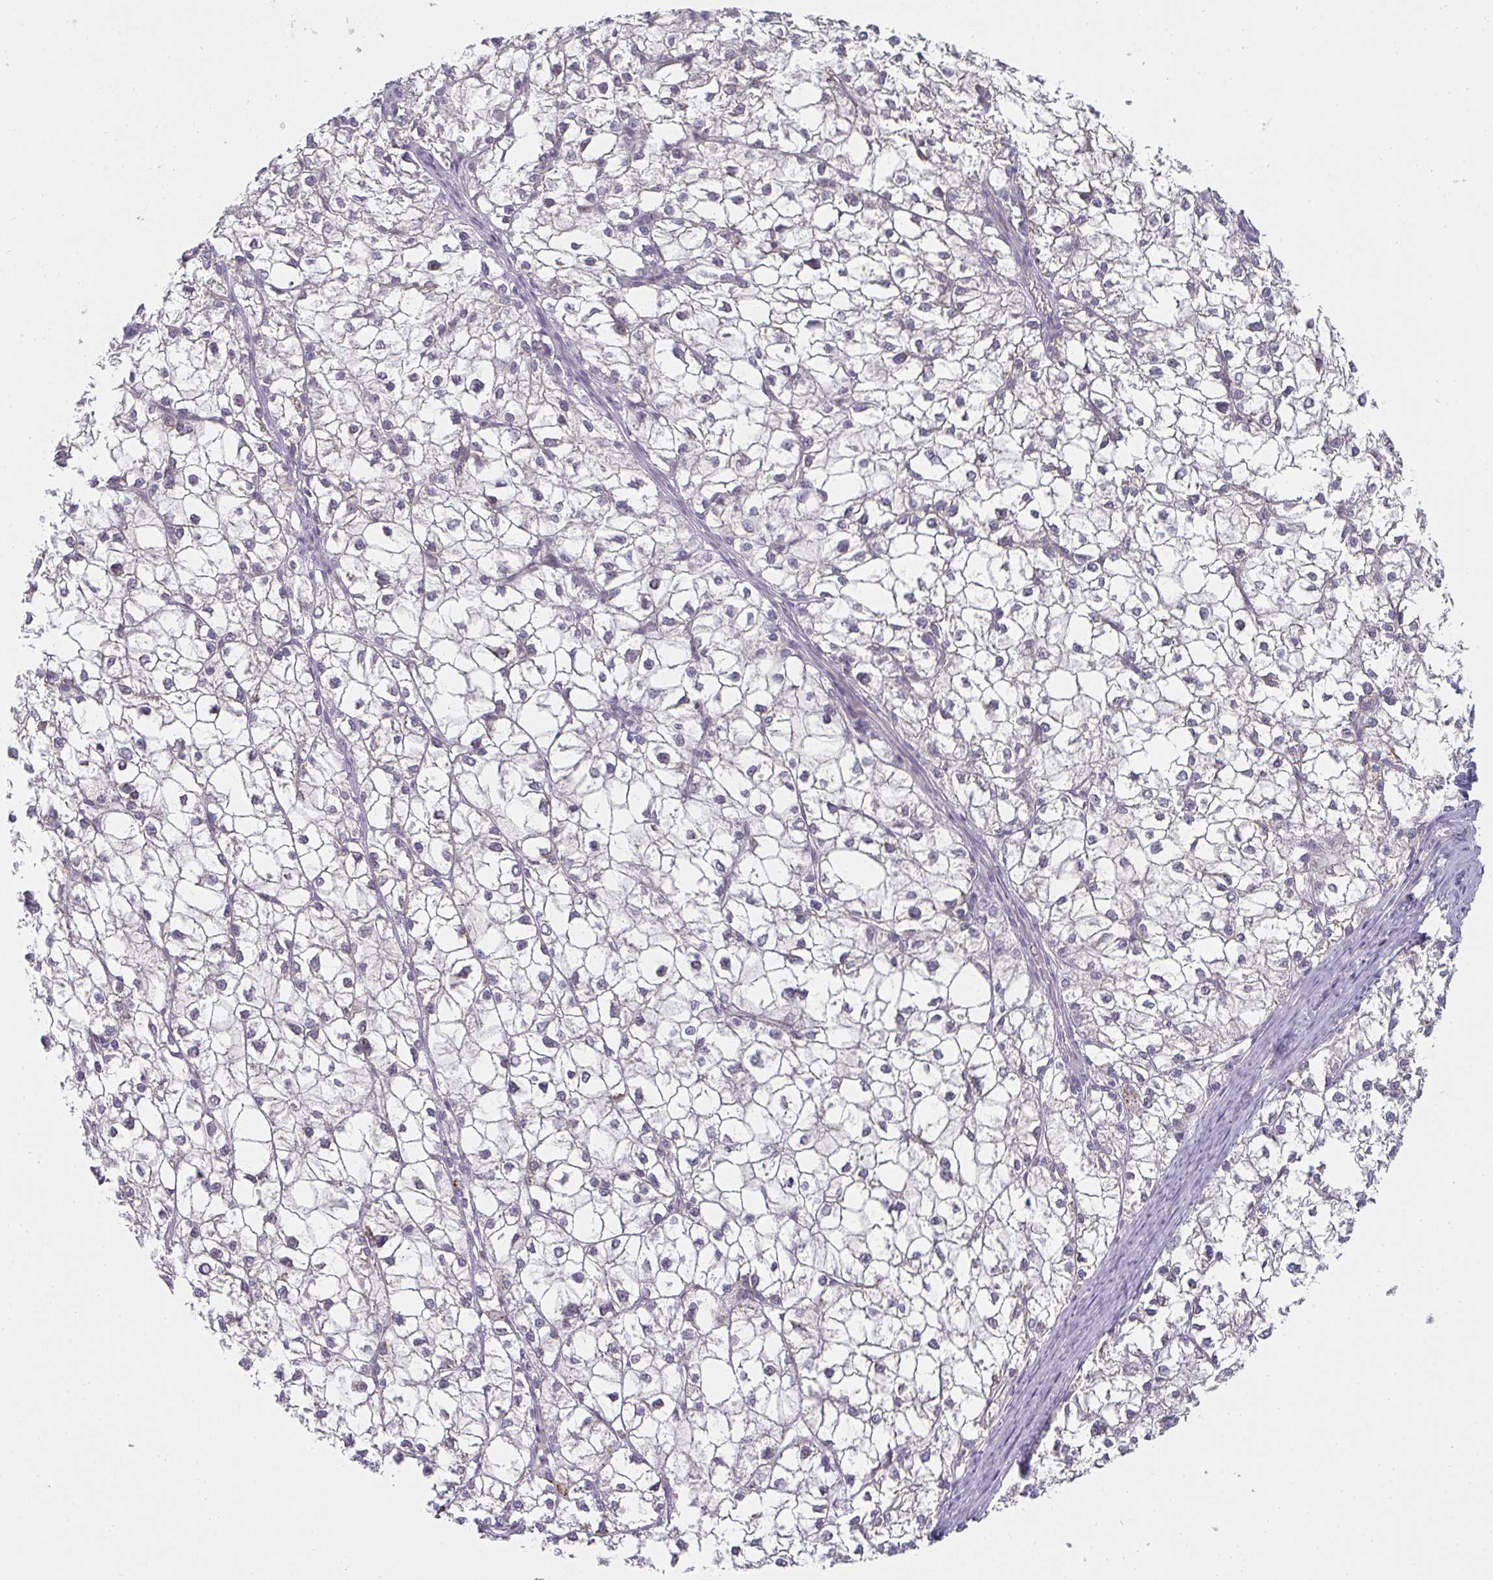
{"staining": {"intensity": "negative", "quantity": "none", "location": "none"}, "tissue": "liver cancer", "cell_type": "Tumor cells", "image_type": "cancer", "snomed": [{"axis": "morphology", "description": "Carcinoma, Hepatocellular, NOS"}, {"axis": "topography", "description": "Liver"}], "caption": "Image shows no protein expression in tumor cells of liver cancer tissue. (Stains: DAB immunohistochemistry (IHC) with hematoxylin counter stain, Microscopy: brightfield microscopy at high magnification).", "gene": "GSDMB", "patient": {"sex": "female", "age": 43}}